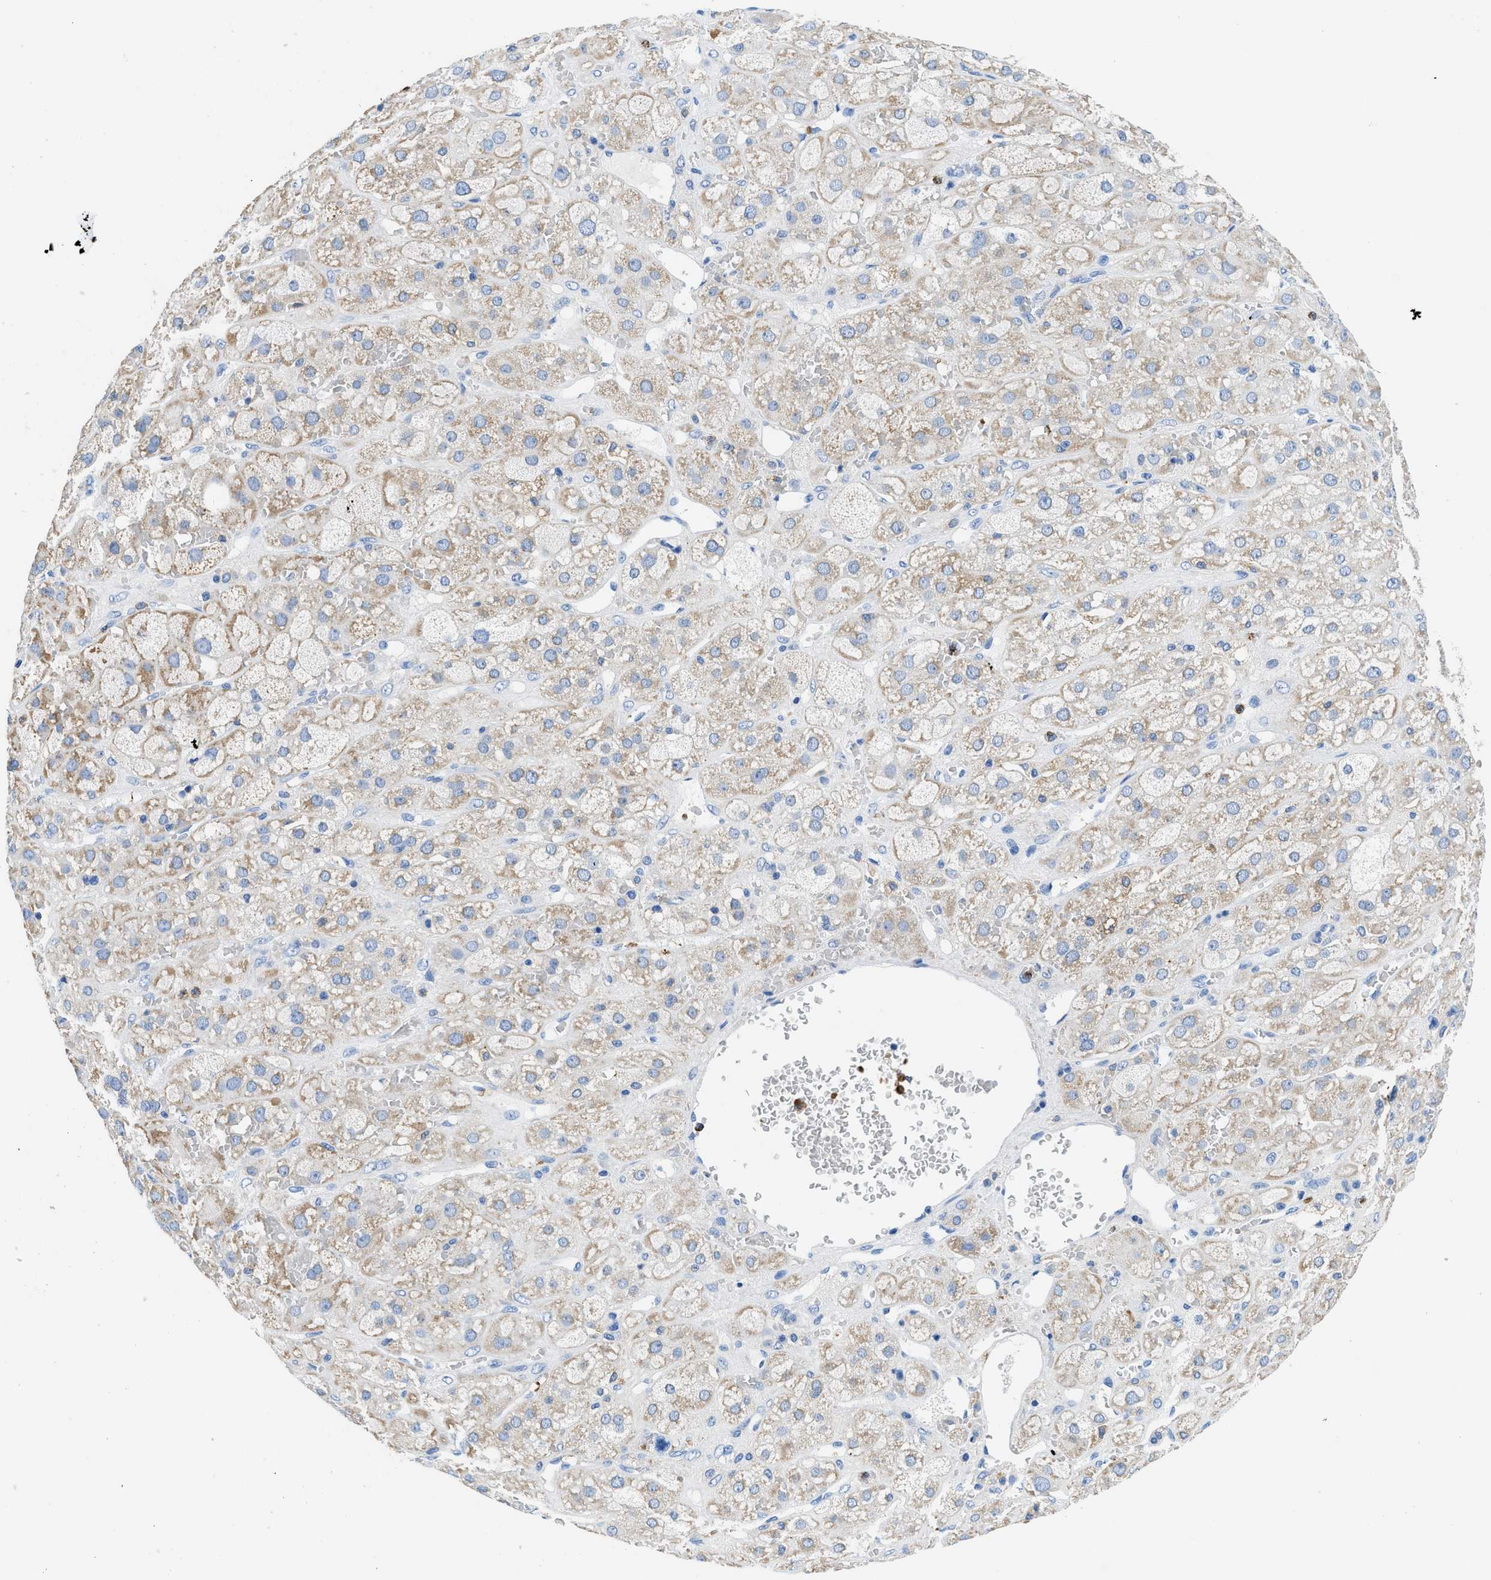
{"staining": {"intensity": "weak", "quantity": "<25%", "location": "cytoplasmic/membranous"}, "tissue": "adrenal gland", "cell_type": "Glandular cells", "image_type": "normal", "snomed": [{"axis": "morphology", "description": "Normal tissue, NOS"}, {"axis": "topography", "description": "Adrenal gland"}], "caption": "An immunohistochemistry image of benign adrenal gland is shown. There is no staining in glandular cells of adrenal gland. (Stains: DAB immunohistochemistry (IHC) with hematoxylin counter stain, Microscopy: brightfield microscopy at high magnification).", "gene": "NEB", "patient": {"sex": "female", "age": 47}}